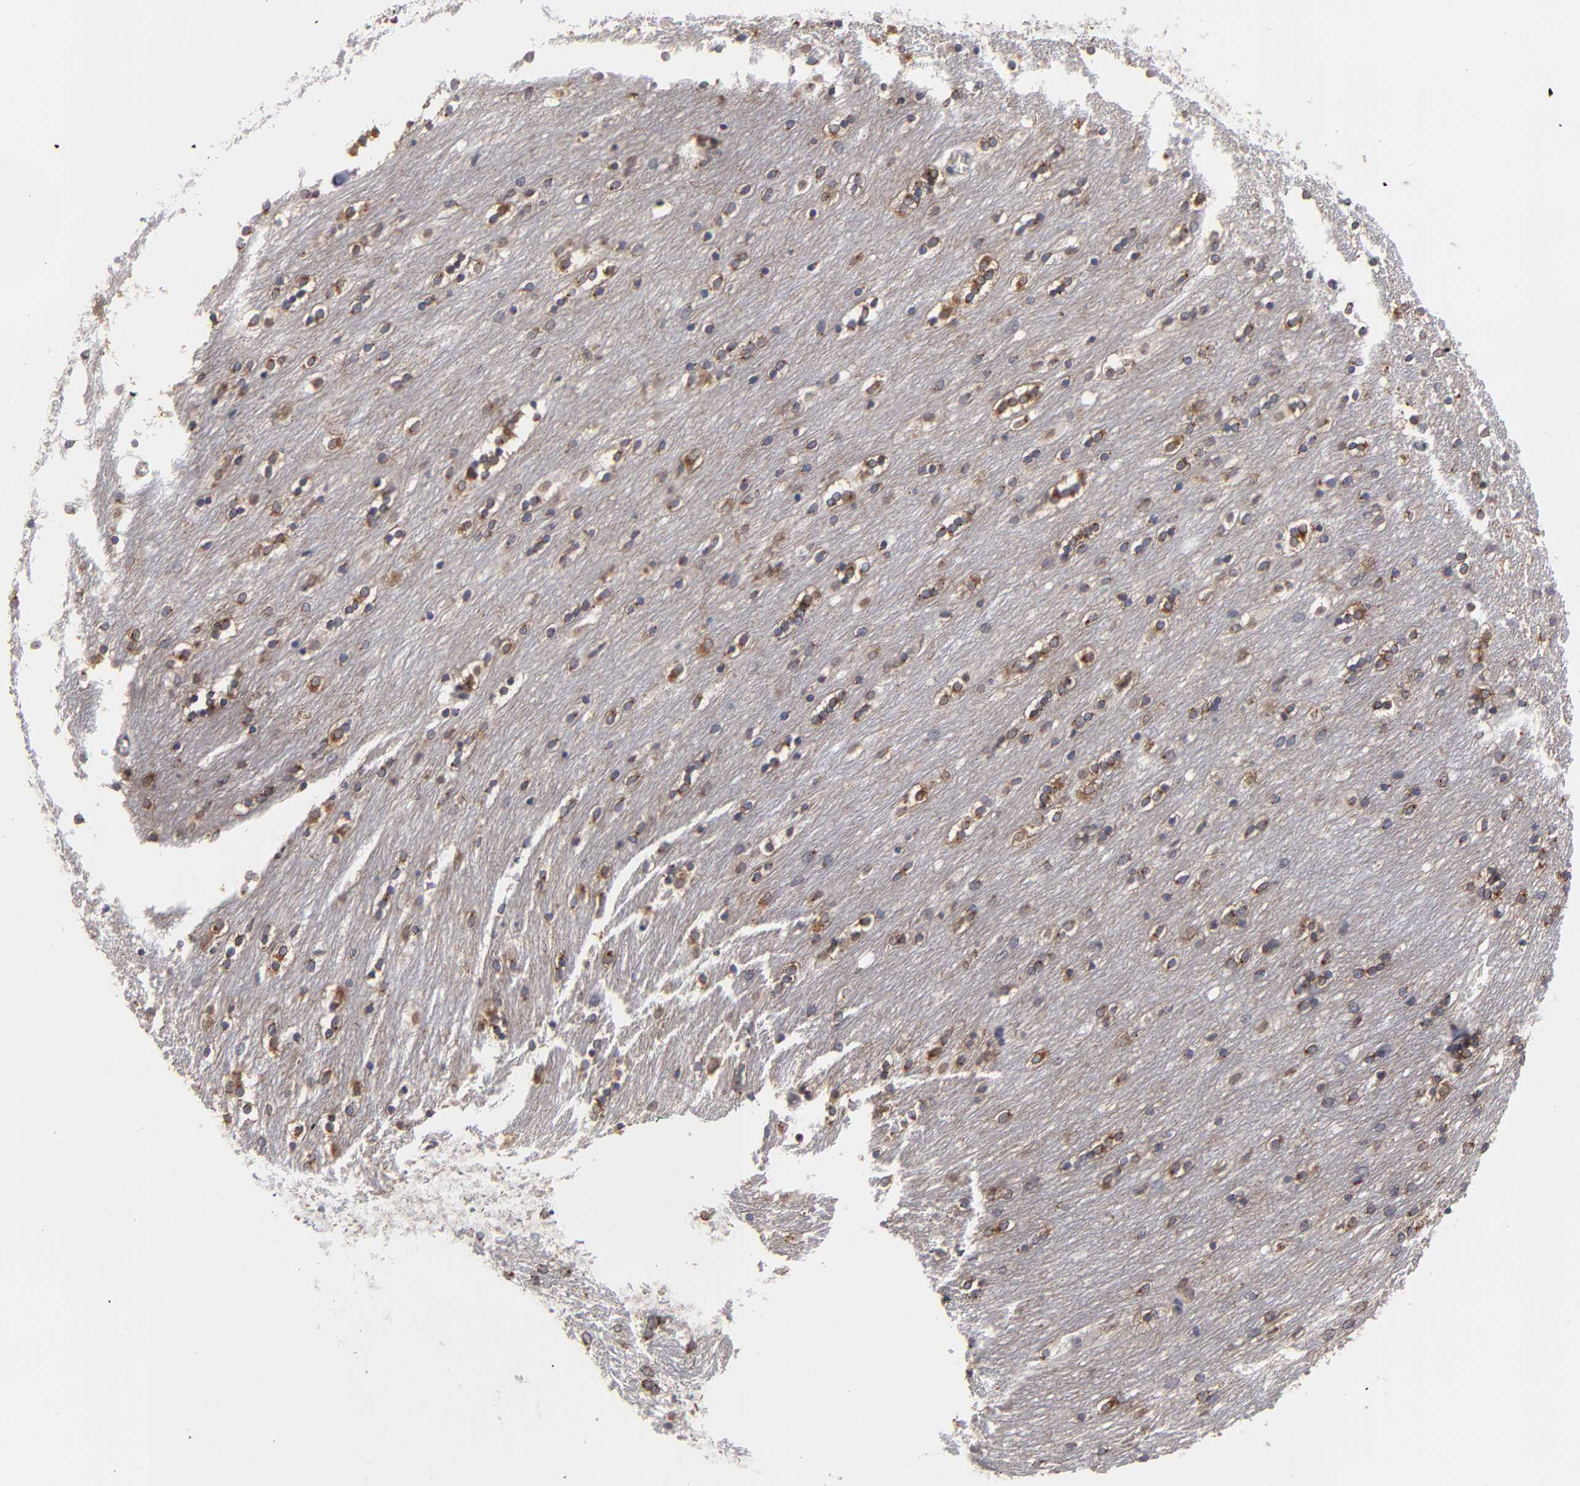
{"staining": {"intensity": "moderate", "quantity": "25%-75%", "location": "cytoplasmic/membranous,nuclear"}, "tissue": "caudate", "cell_type": "Glial cells", "image_type": "normal", "snomed": [{"axis": "morphology", "description": "Normal tissue, NOS"}, {"axis": "topography", "description": "Lateral ventricle wall"}], "caption": "Human caudate stained for a protein (brown) exhibits moderate cytoplasmic/membranous,nuclear positive staining in about 25%-75% of glial cells.", "gene": "CEP97", "patient": {"sex": "female", "age": 54}}